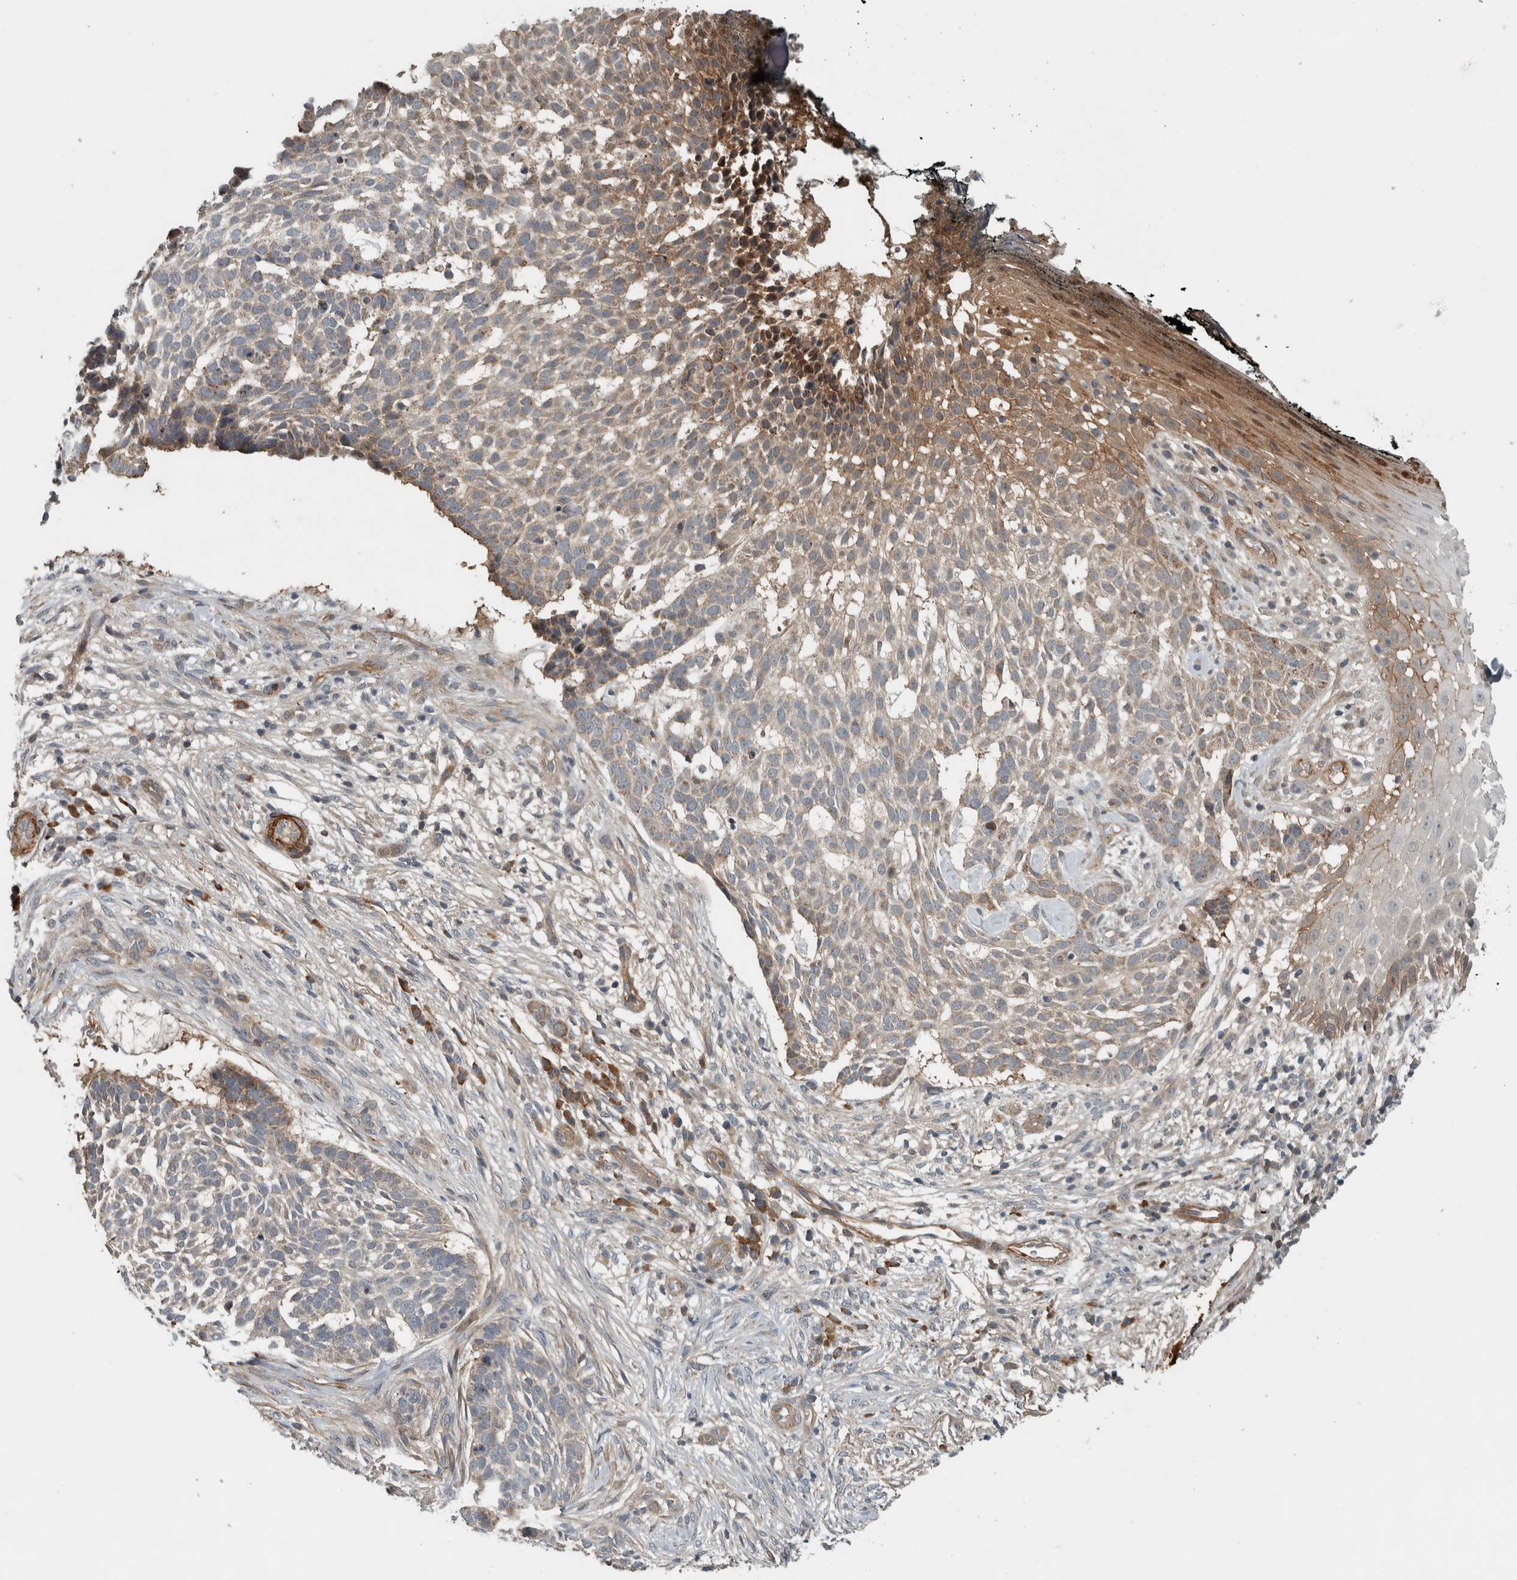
{"staining": {"intensity": "weak", "quantity": "<25%", "location": "cytoplasmic/membranous"}, "tissue": "skin cancer", "cell_type": "Tumor cells", "image_type": "cancer", "snomed": [{"axis": "morphology", "description": "Basal cell carcinoma"}, {"axis": "topography", "description": "Skin"}], "caption": "A histopathology image of skin cancer stained for a protein displays no brown staining in tumor cells.", "gene": "LBHD1", "patient": {"sex": "female", "age": 64}}